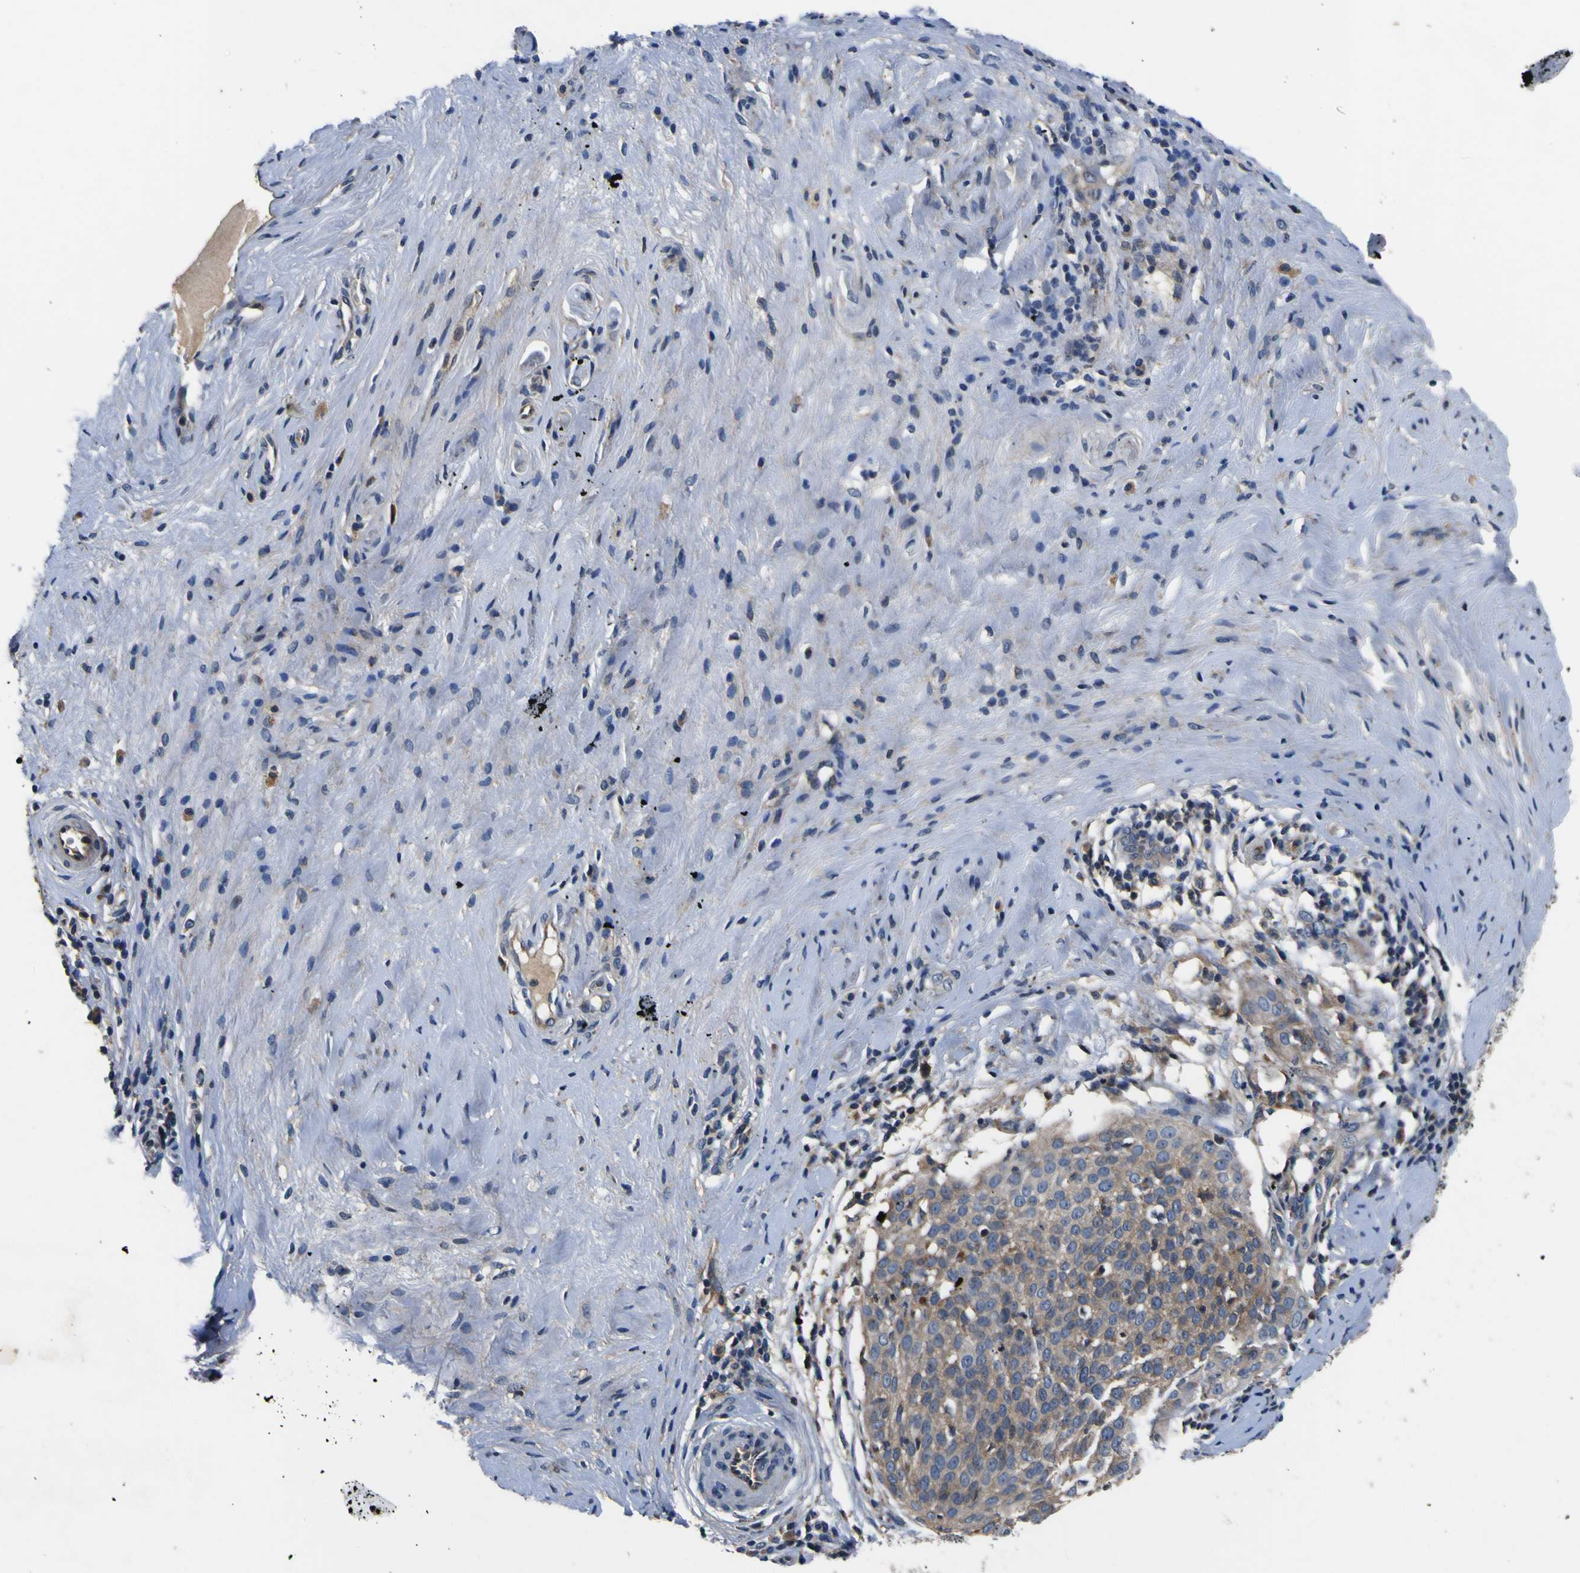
{"staining": {"intensity": "weak", "quantity": ">75%", "location": "cytoplasmic/membranous"}, "tissue": "cervical cancer", "cell_type": "Tumor cells", "image_type": "cancer", "snomed": [{"axis": "morphology", "description": "Squamous cell carcinoma, NOS"}, {"axis": "topography", "description": "Cervix"}], "caption": "Protein expression analysis of human cervical squamous cell carcinoma reveals weak cytoplasmic/membranous positivity in approximately >75% of tumor cells.", "gene": "EPHB4", "patient": {"sex": "female", "age": 51}}